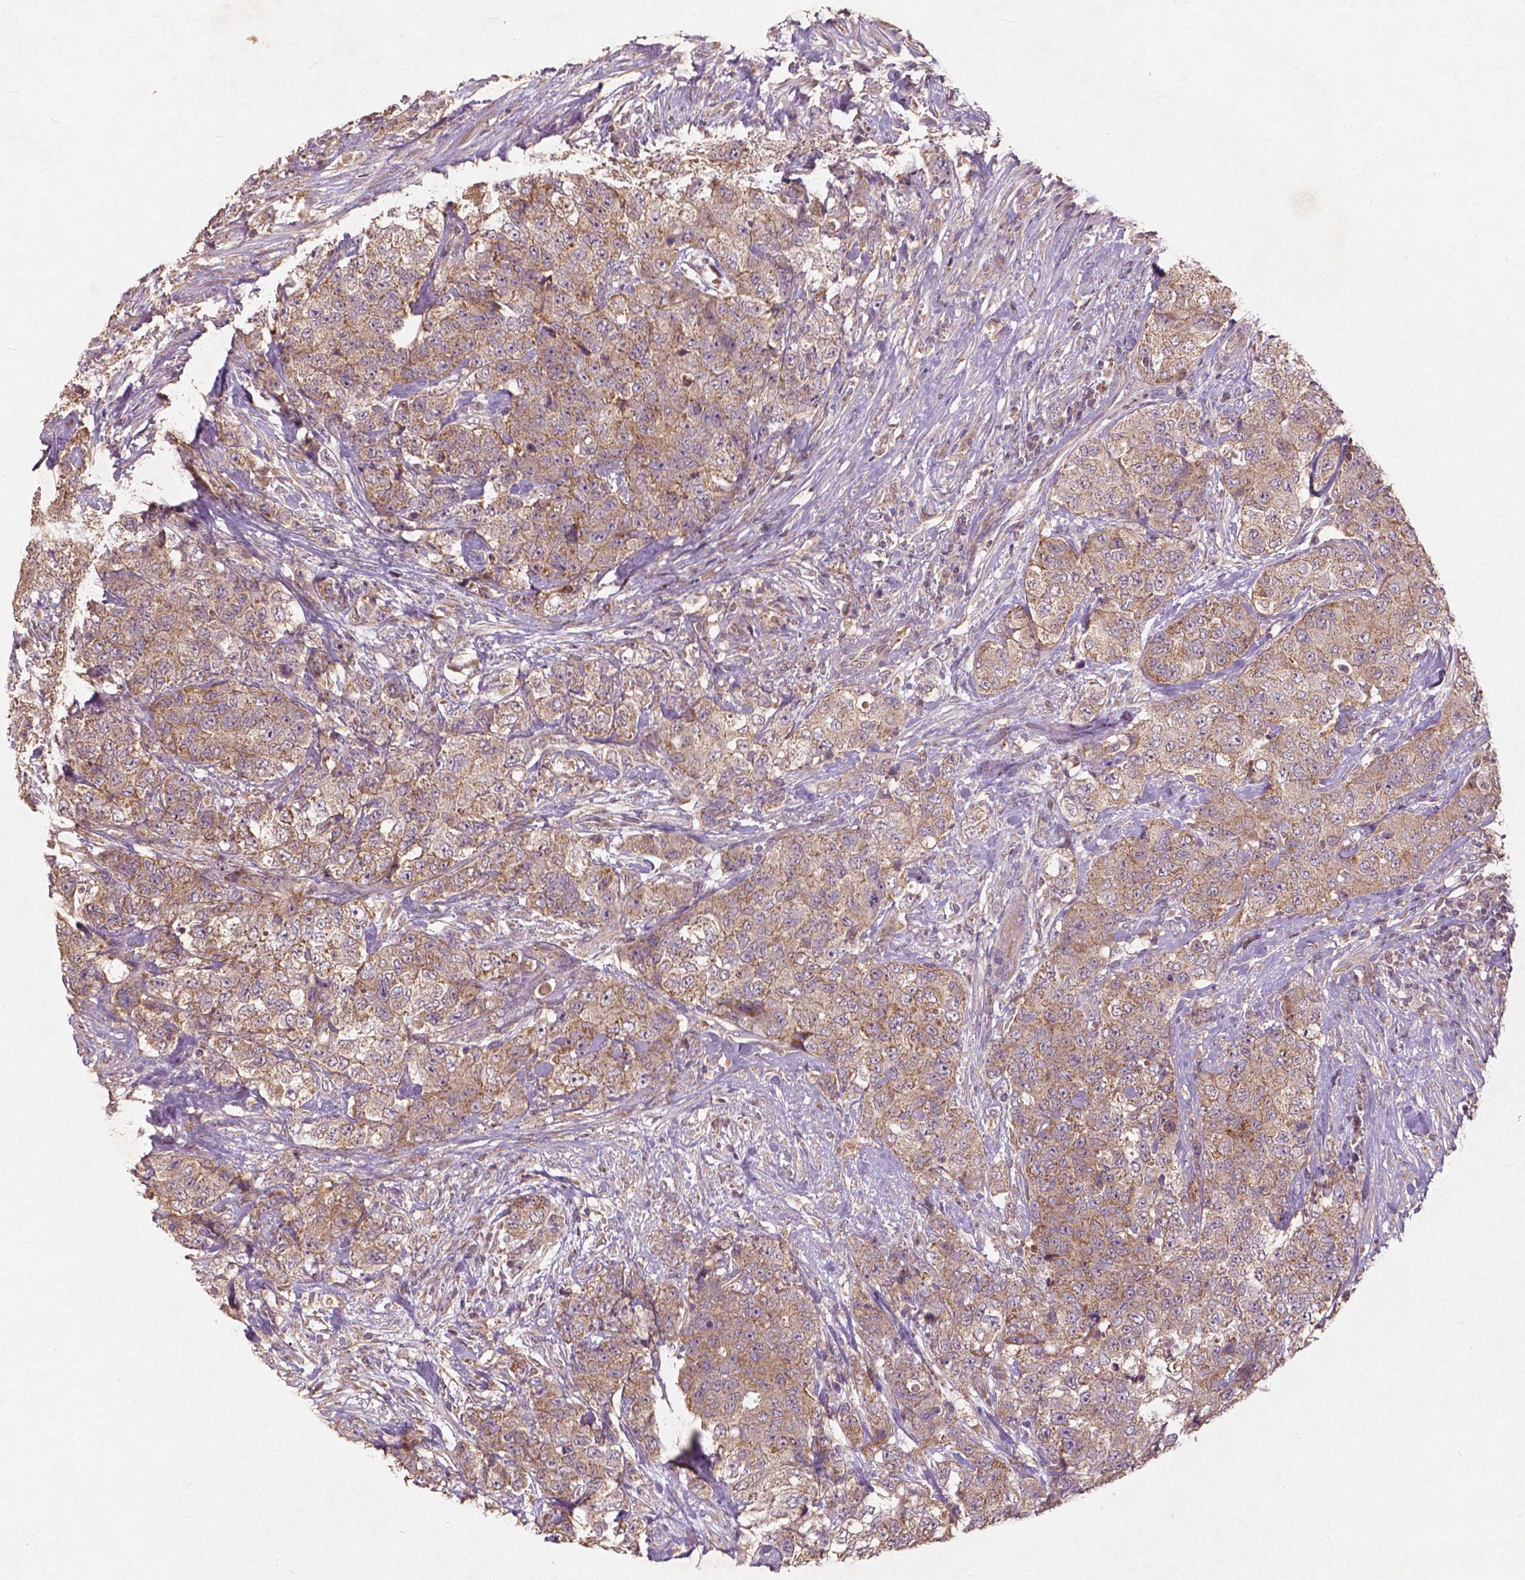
{"staining": {"intensity": "moderate", "quantity": ">75%", "location": "cytoplasmic/membranous"}, "tissue": "urothelial cancer", "cell_type": "Tumor cells", "image_type": "cancer", "snomed": [{"axis": "morphology", "description": "Urothelial carcinoma, High grade"}, {"axis": "topography", "description": "Urinary bladder"}], "caption": "Moderate cytoplasmic/membranous protein expression is seen in approximately >75% of tumor cells in high-grade urothelial carcinoma.", "gene": "ST6GALNAC5", "patient": {"sex": "female", "age": 78}}